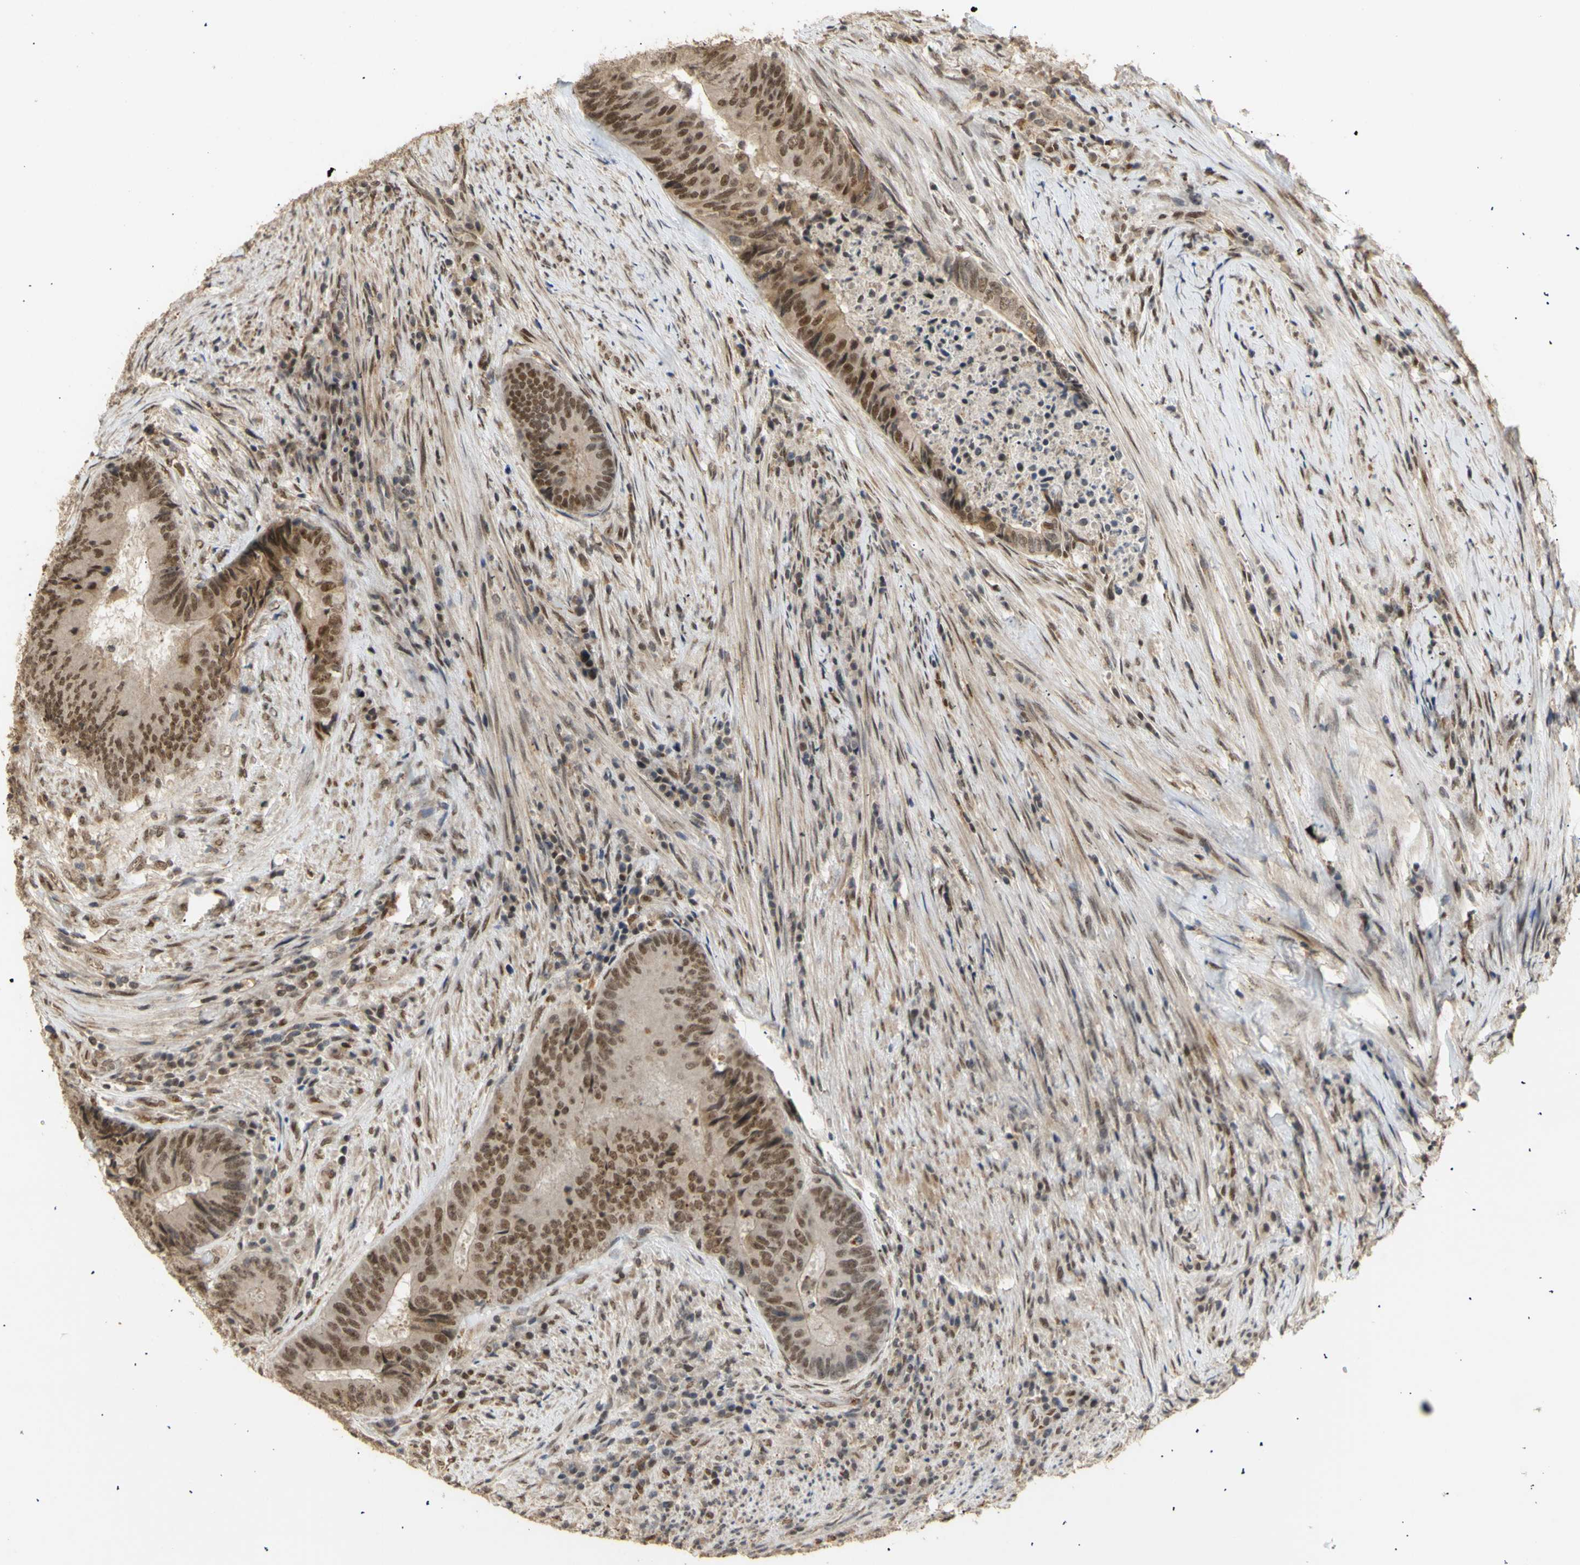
{"staining": {"intensity": "moderate", "quantity": "25%-75%", "location": "cytoplasmic/membranous,nuclear"}, "tissue": "colorectal cancer", "cell_type": "Tumor cells", "image_type": "cancer", "snomed": [{"axis": "morphology", "description": "Adenocarcinoma, NOS"}, {"axis": "topography", "description": "Rectum"}], "caption": "This is an image of immunohistochemistry (IHC) staining of colorectal cancer (adenocarcinoma), which shows moderate expression in the cytoplasmic/membranous and nuclear of tumor cells.", "gene": "GTF2E2", "patient": {"sex": "male", "age": 72}}